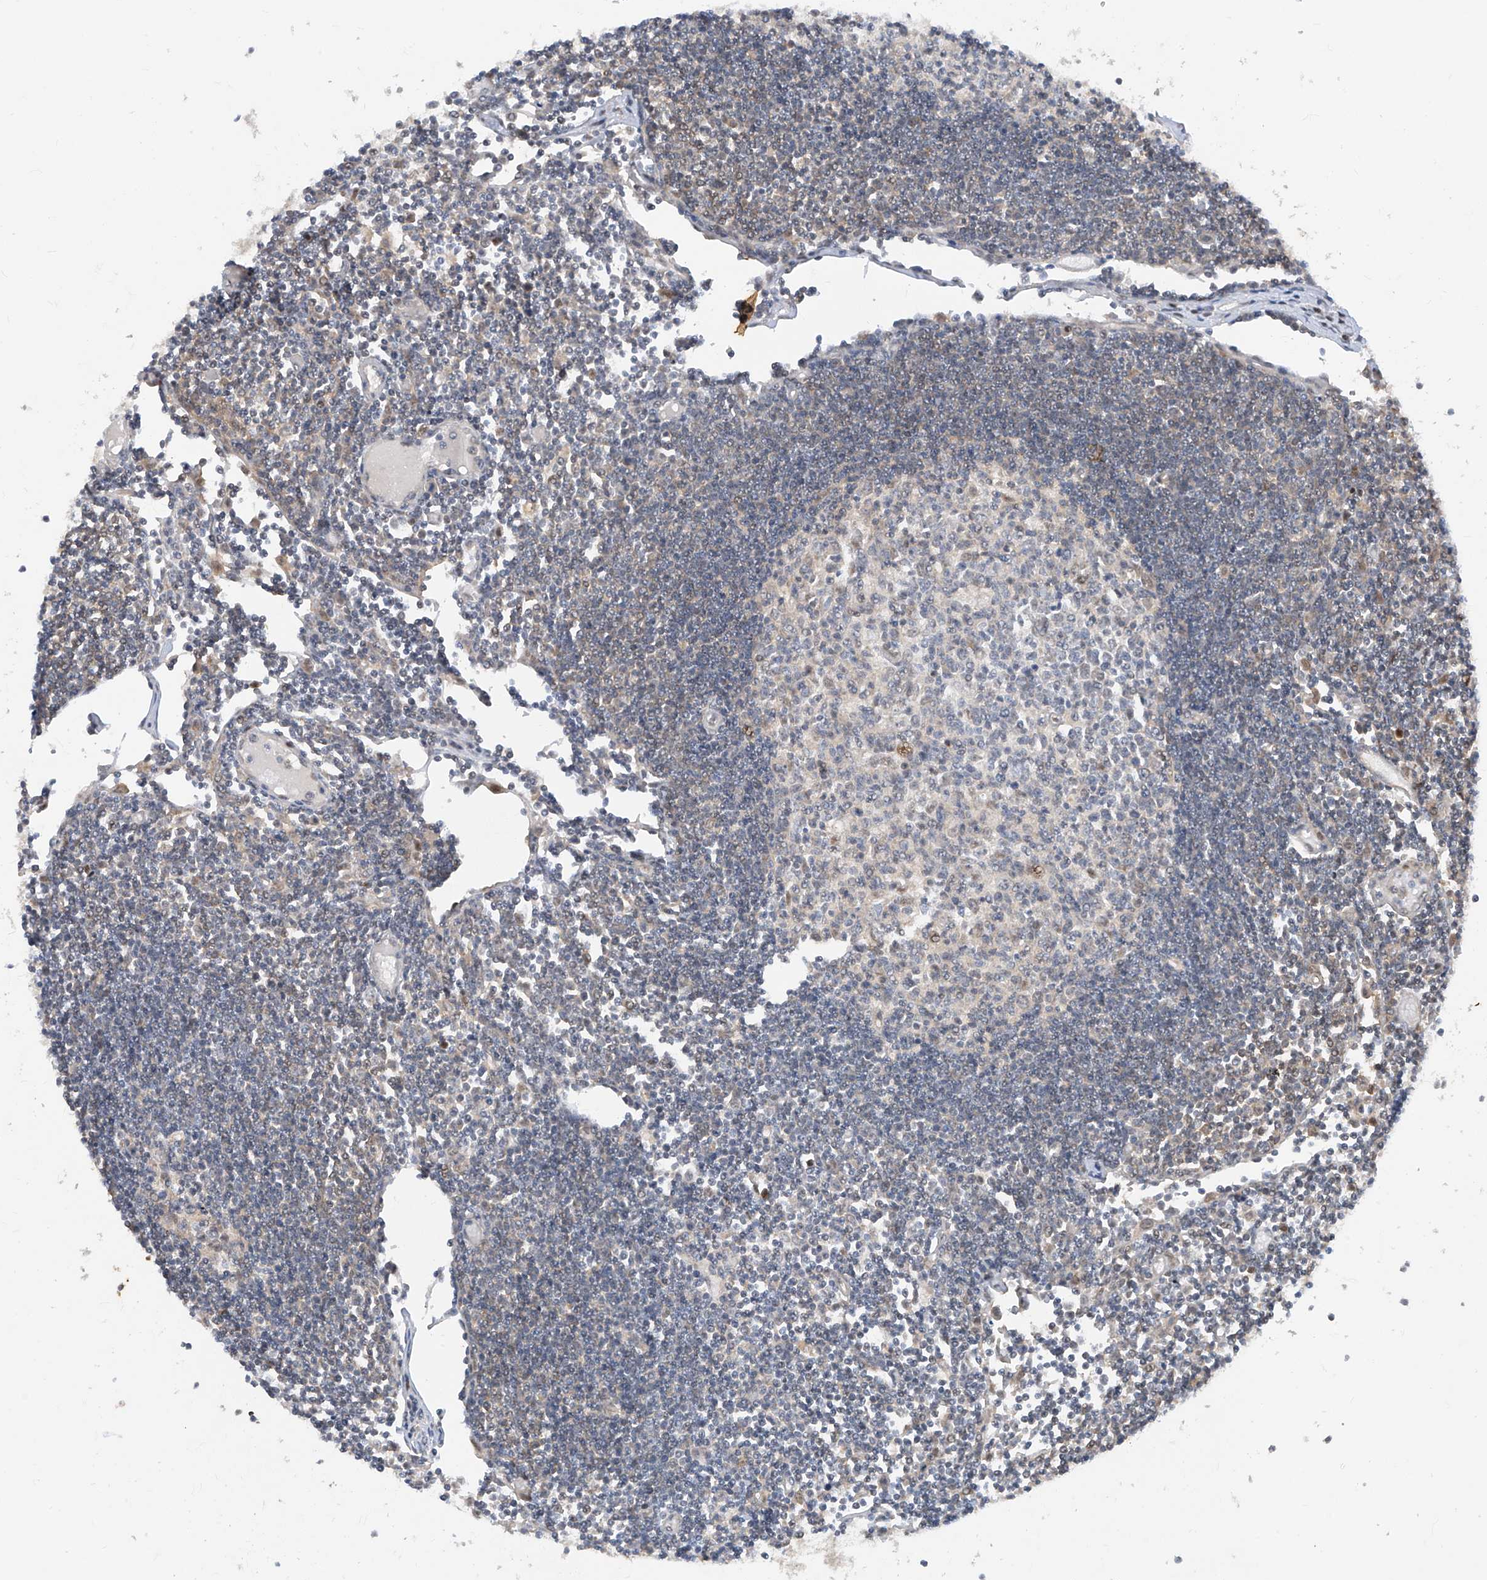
{"staining": {"intensity": "strong", "quantity": "<25%", "location": "cytoplasmic/membranous,nuclear"}, "tissue": "lymph node", "cell_type": "Germinal center cells", "image_type": "normal", "snomed": [{"axis": "morphology", "description": "Normal tissue, NOS"}, {"axis": "topography", "description": "Lymph node"}], "caption": "Protein positivity by immunohistochemistry displays strong cytoplasmic/membranous,nuclear staining in about <25% of germinal center cells in unremarkable lymph node. (DAB (3,3'-diaminobenzidine) = brown stain, brightfield microscopy at high magnification).", "gene": "ZNF358", "patient": {"sex": "female", "age": 11}}